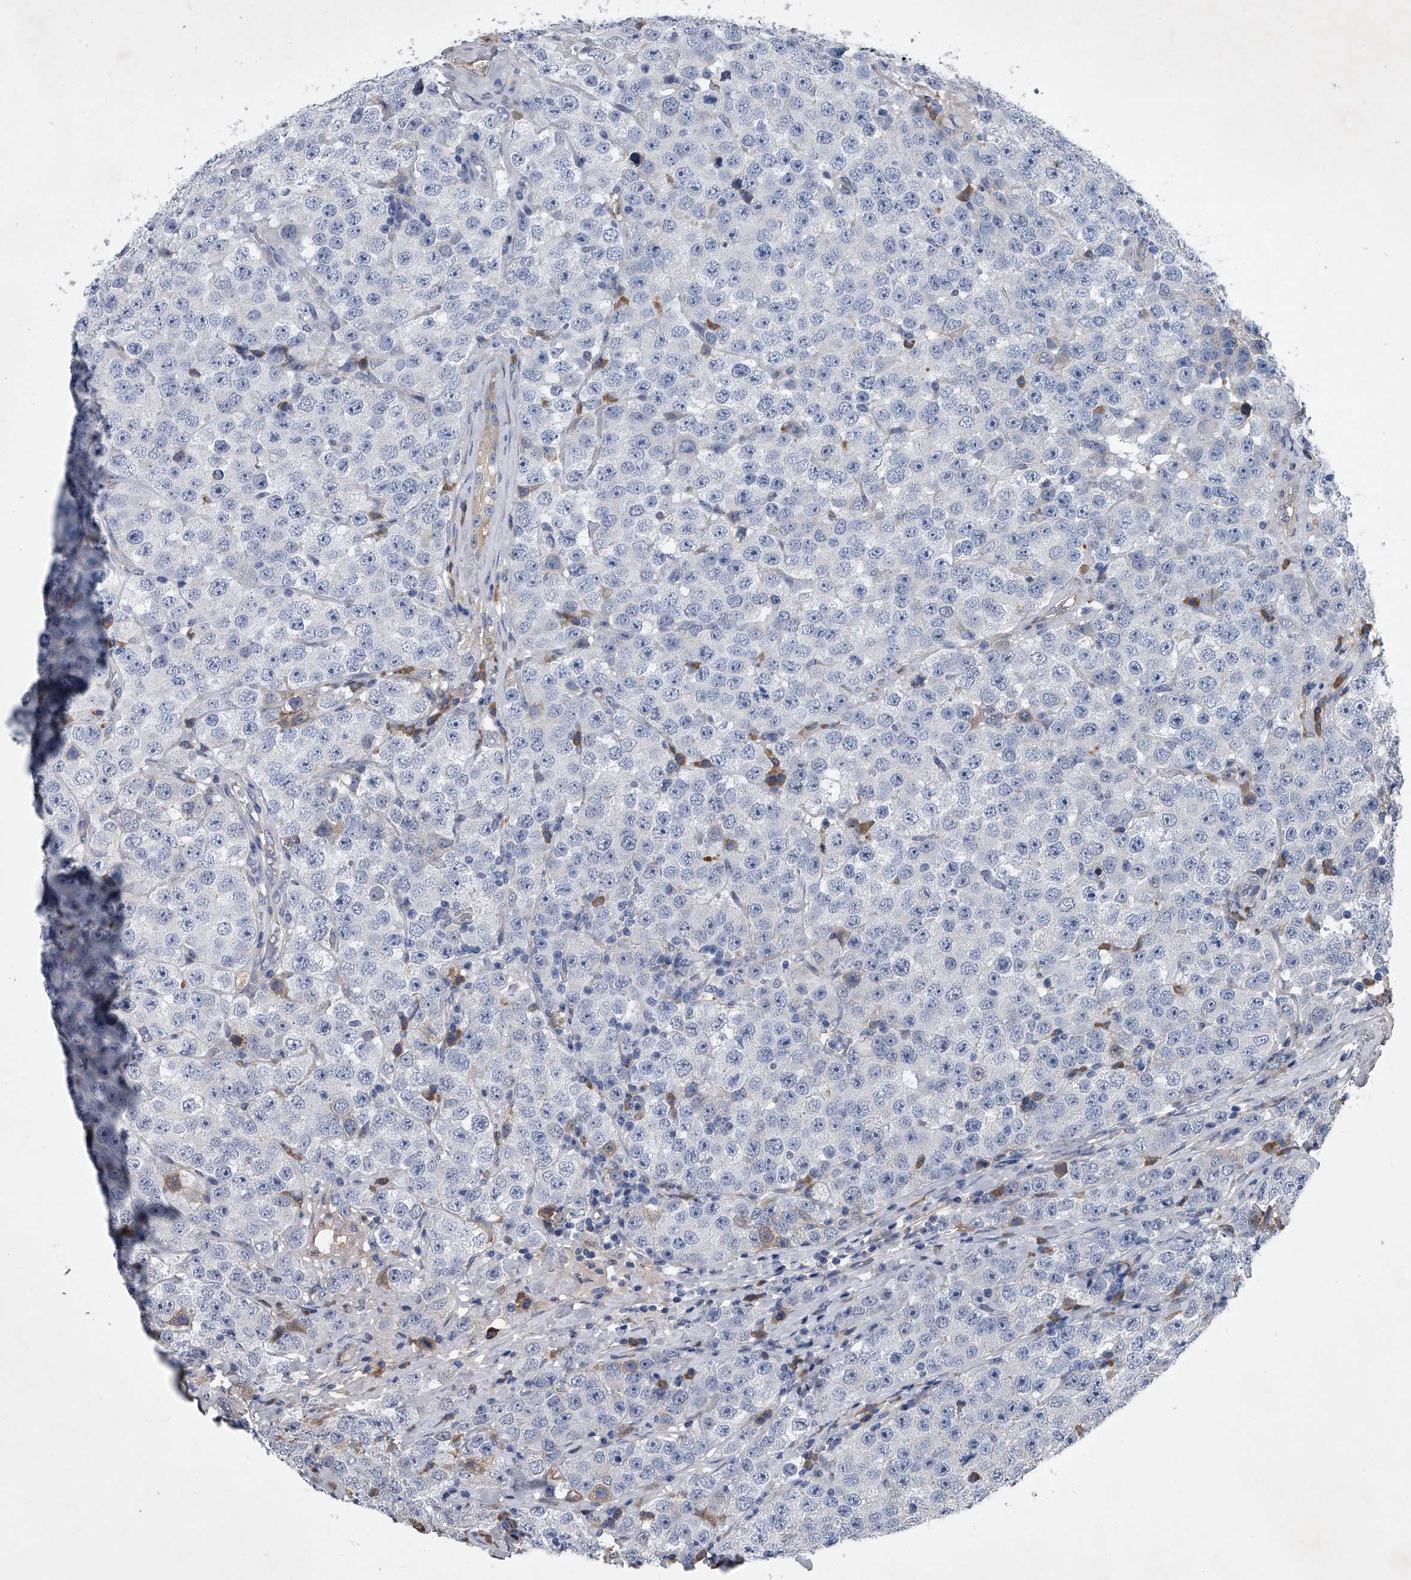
{"staining": {"intensity": "negative", "quantity": "none", "location": "none"}, "tissue": "testis cancer", "cell_type": "Tumor cells", "image_type": "cancer", "snomed": [{"axis": "morphology", "description": "Seminoma, NOS"}, {"axis": "topography", "description": "Testis"}], "caption": "Testis cancer (seminoma) was stained to show a protein in brown. There is no significant positivity in tumor cells.", "gene": "ABCG1", "patient": {"sex": "male", "age": 28}}